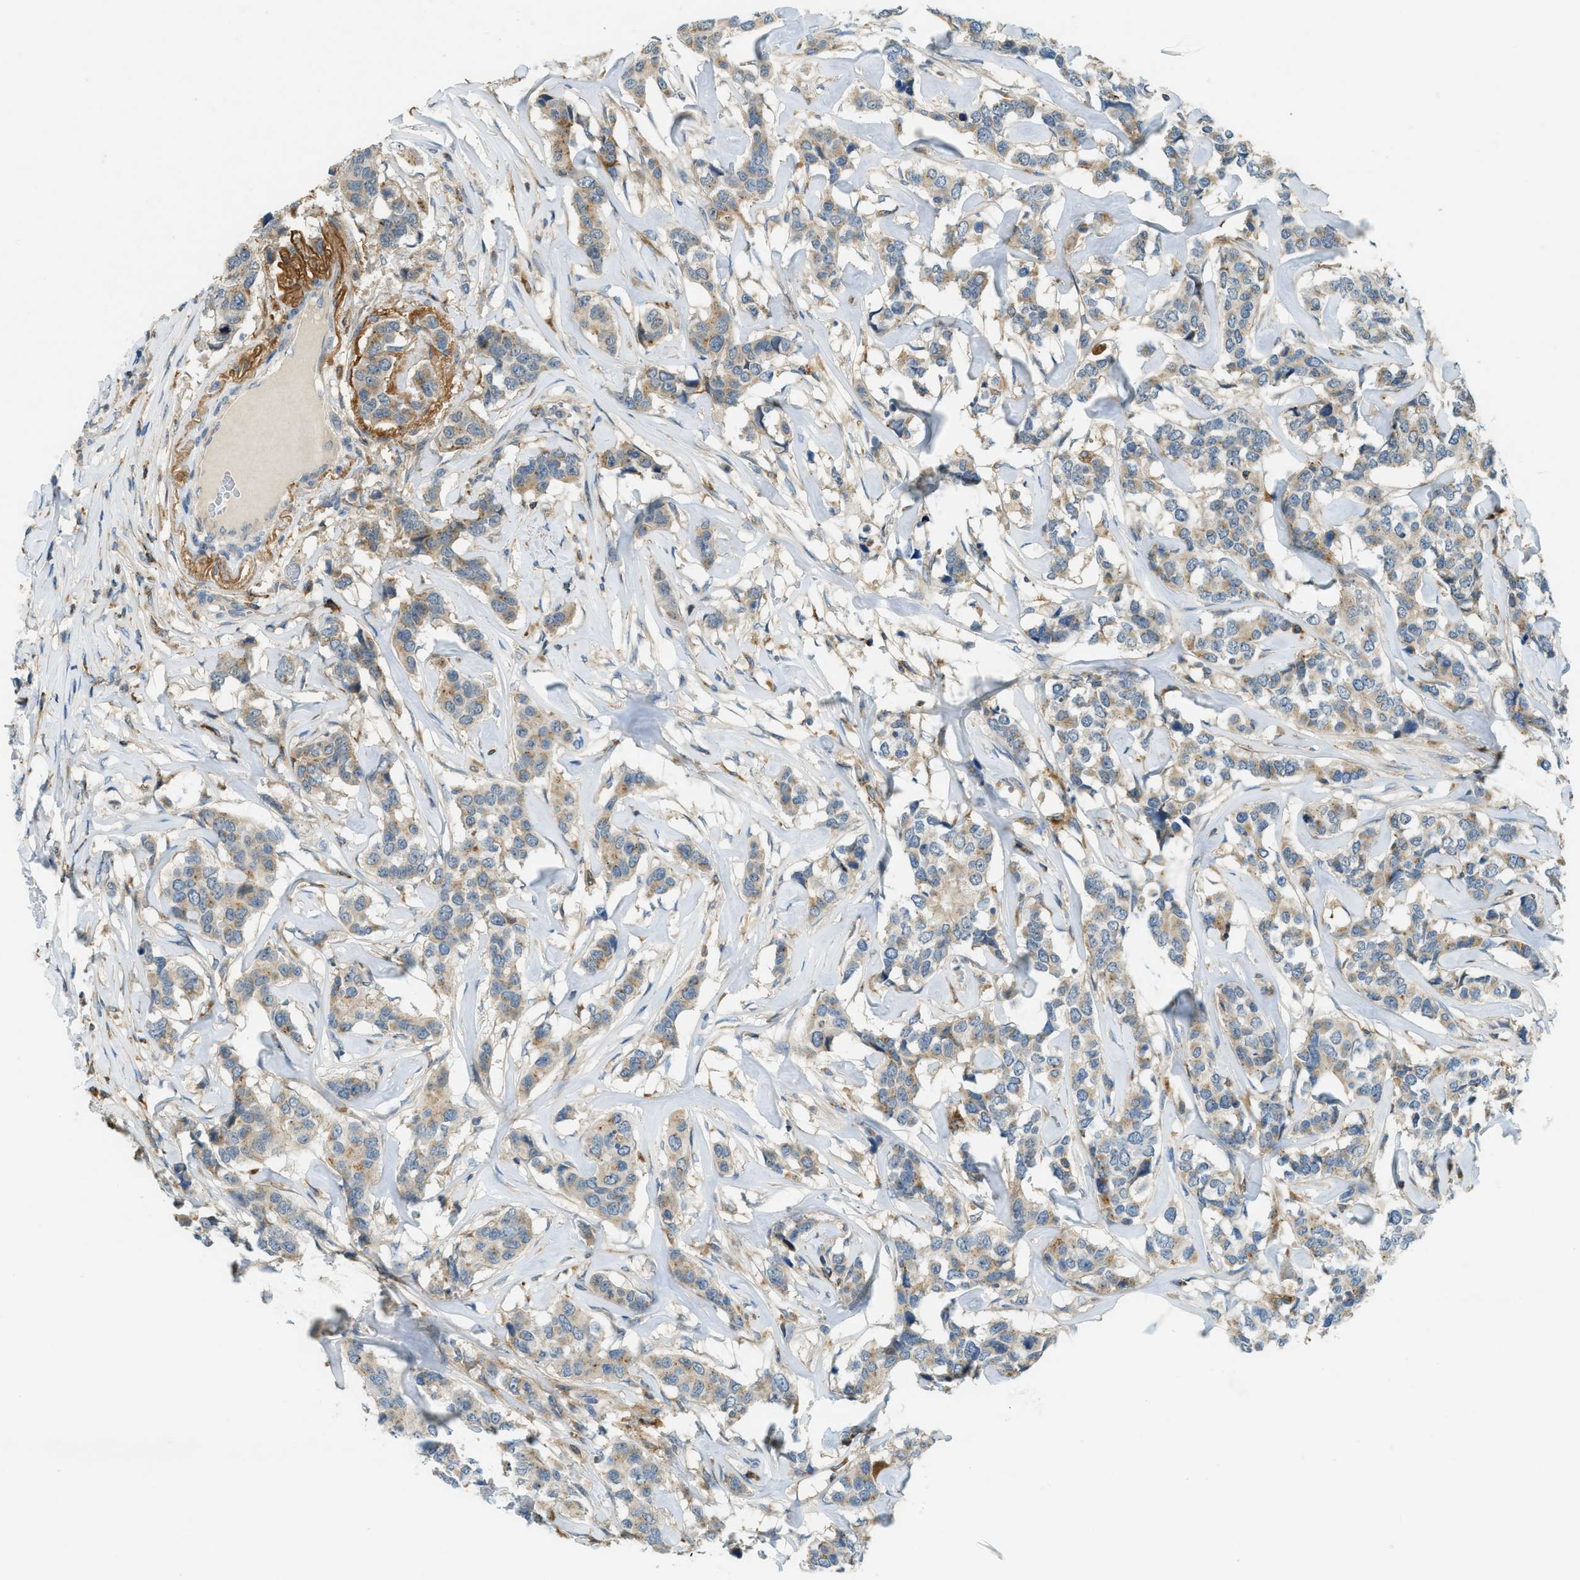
{"staining": {"intensity": "moderate", "quantity": "<25%", "location": "cytoplasmic/membranous"}, "tissue": "breast cancer", "cell_type": "Tumor cells", "image_type": "cancer", "snomed": [{"axis": "morphology", "description": "Lobular carcinoma"}, {"axis": "topography", "description": "Breast"}], "caption": "Lobular carcinoma (breast) was stained to show a protein in brown. There is low levels of moderate cytoplasmic/membranous expression in about <25% of tumor cells.", "gene": "PLBD2", "patient": {"sex": "female", "age": 59}}